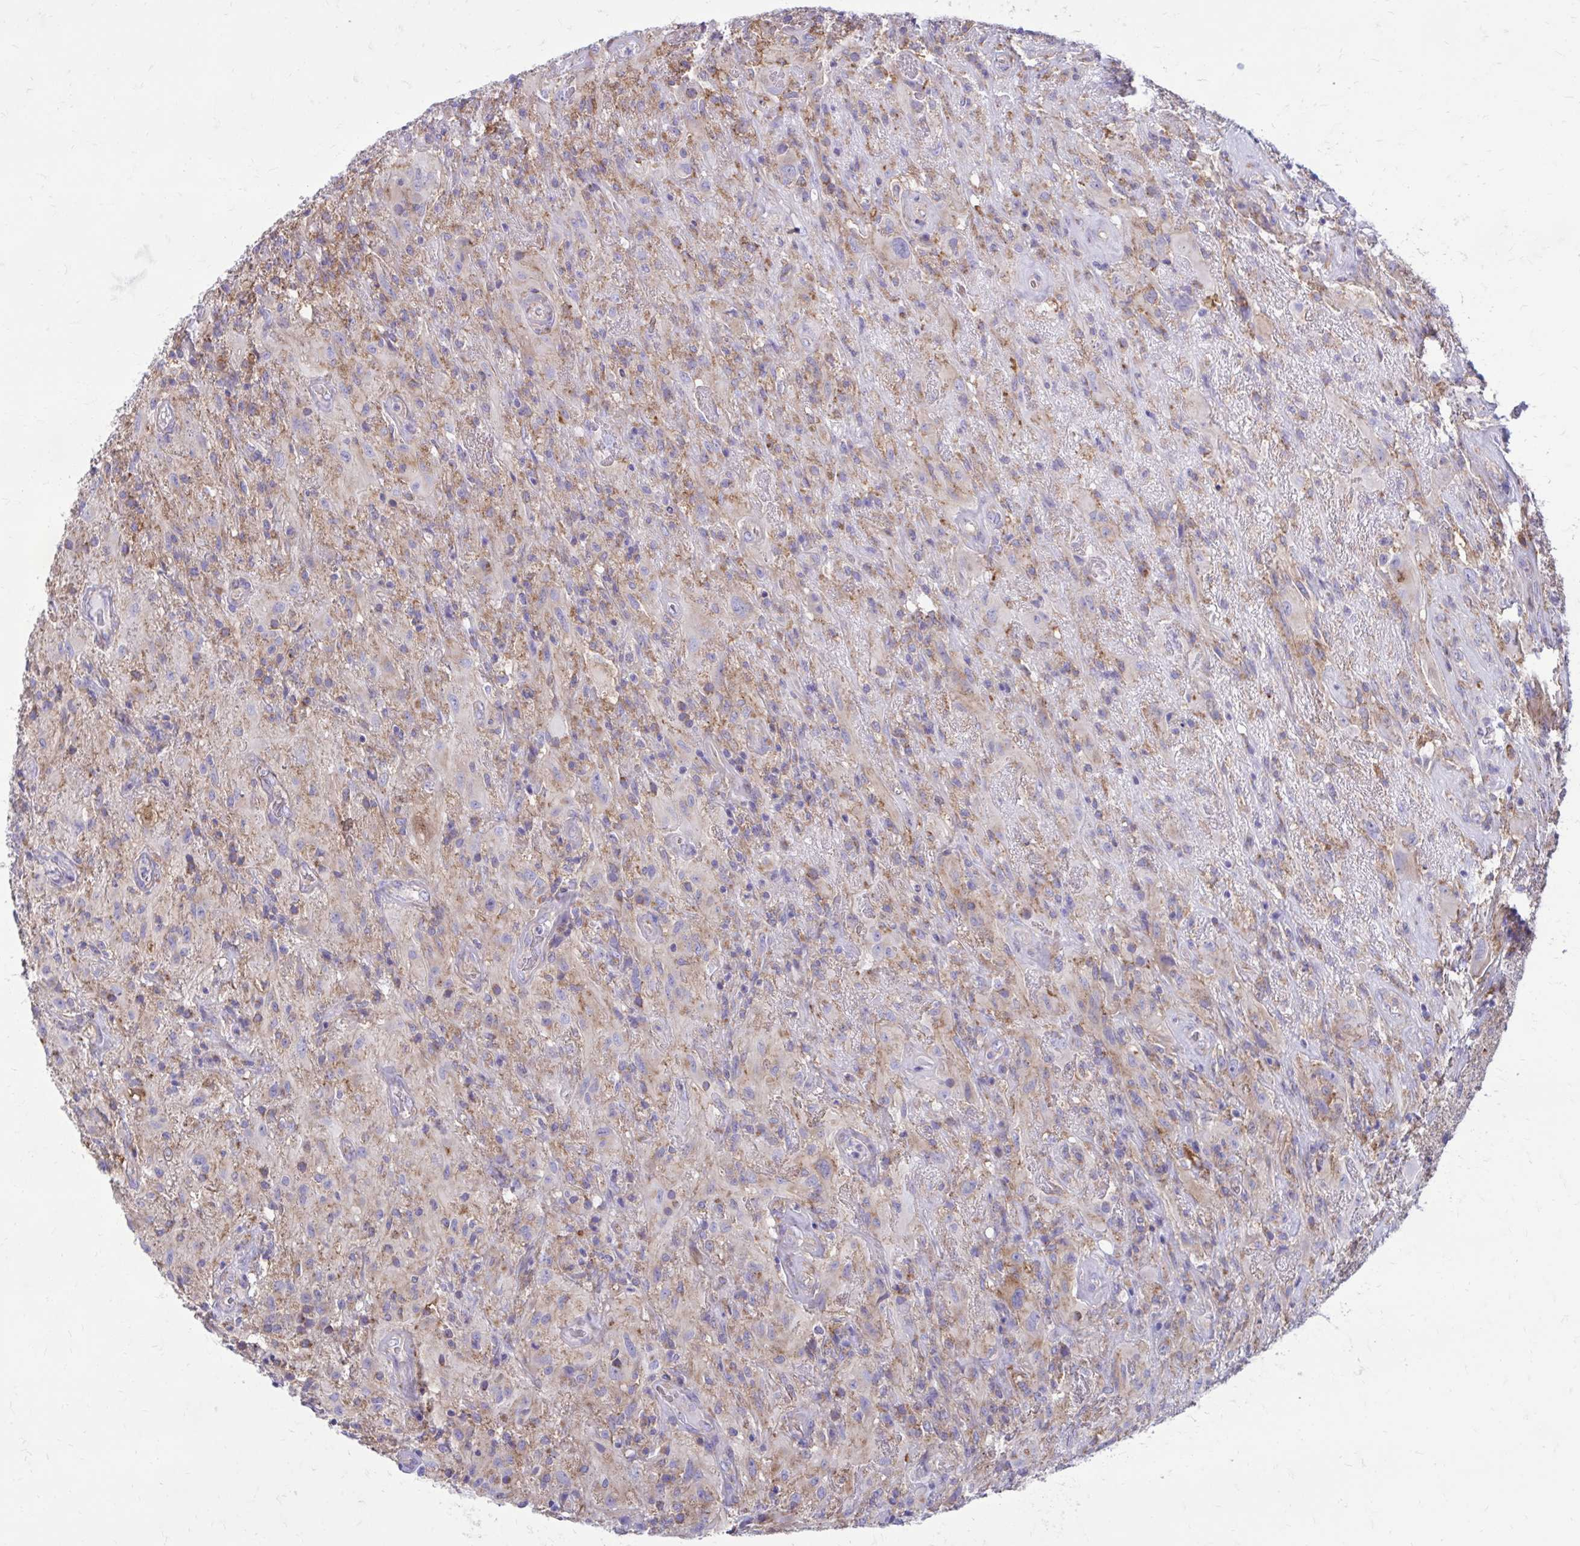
{"staining": {"intensity": "weak", "quantity": "<25%", "location": "cytoplasmic/membranous"}, "tissue": "glioma", "cell_type": "Tumor cells", "image_type": "cancer", "snomed": [{"axis": "morphology", "description": "Glioma, malignant, High grade"}, {"axis": "topography", "description": "Brain"}], "caption": "This micrograph is of malignant high-grade glioma stained with immunohistochemistry (IHC) to label a protein in brown with the nuclei are counter-stained blue. There is no positivity in tumor cells.", "gene": "CLTA", "patient": {"sex": "male", "age": 46}}